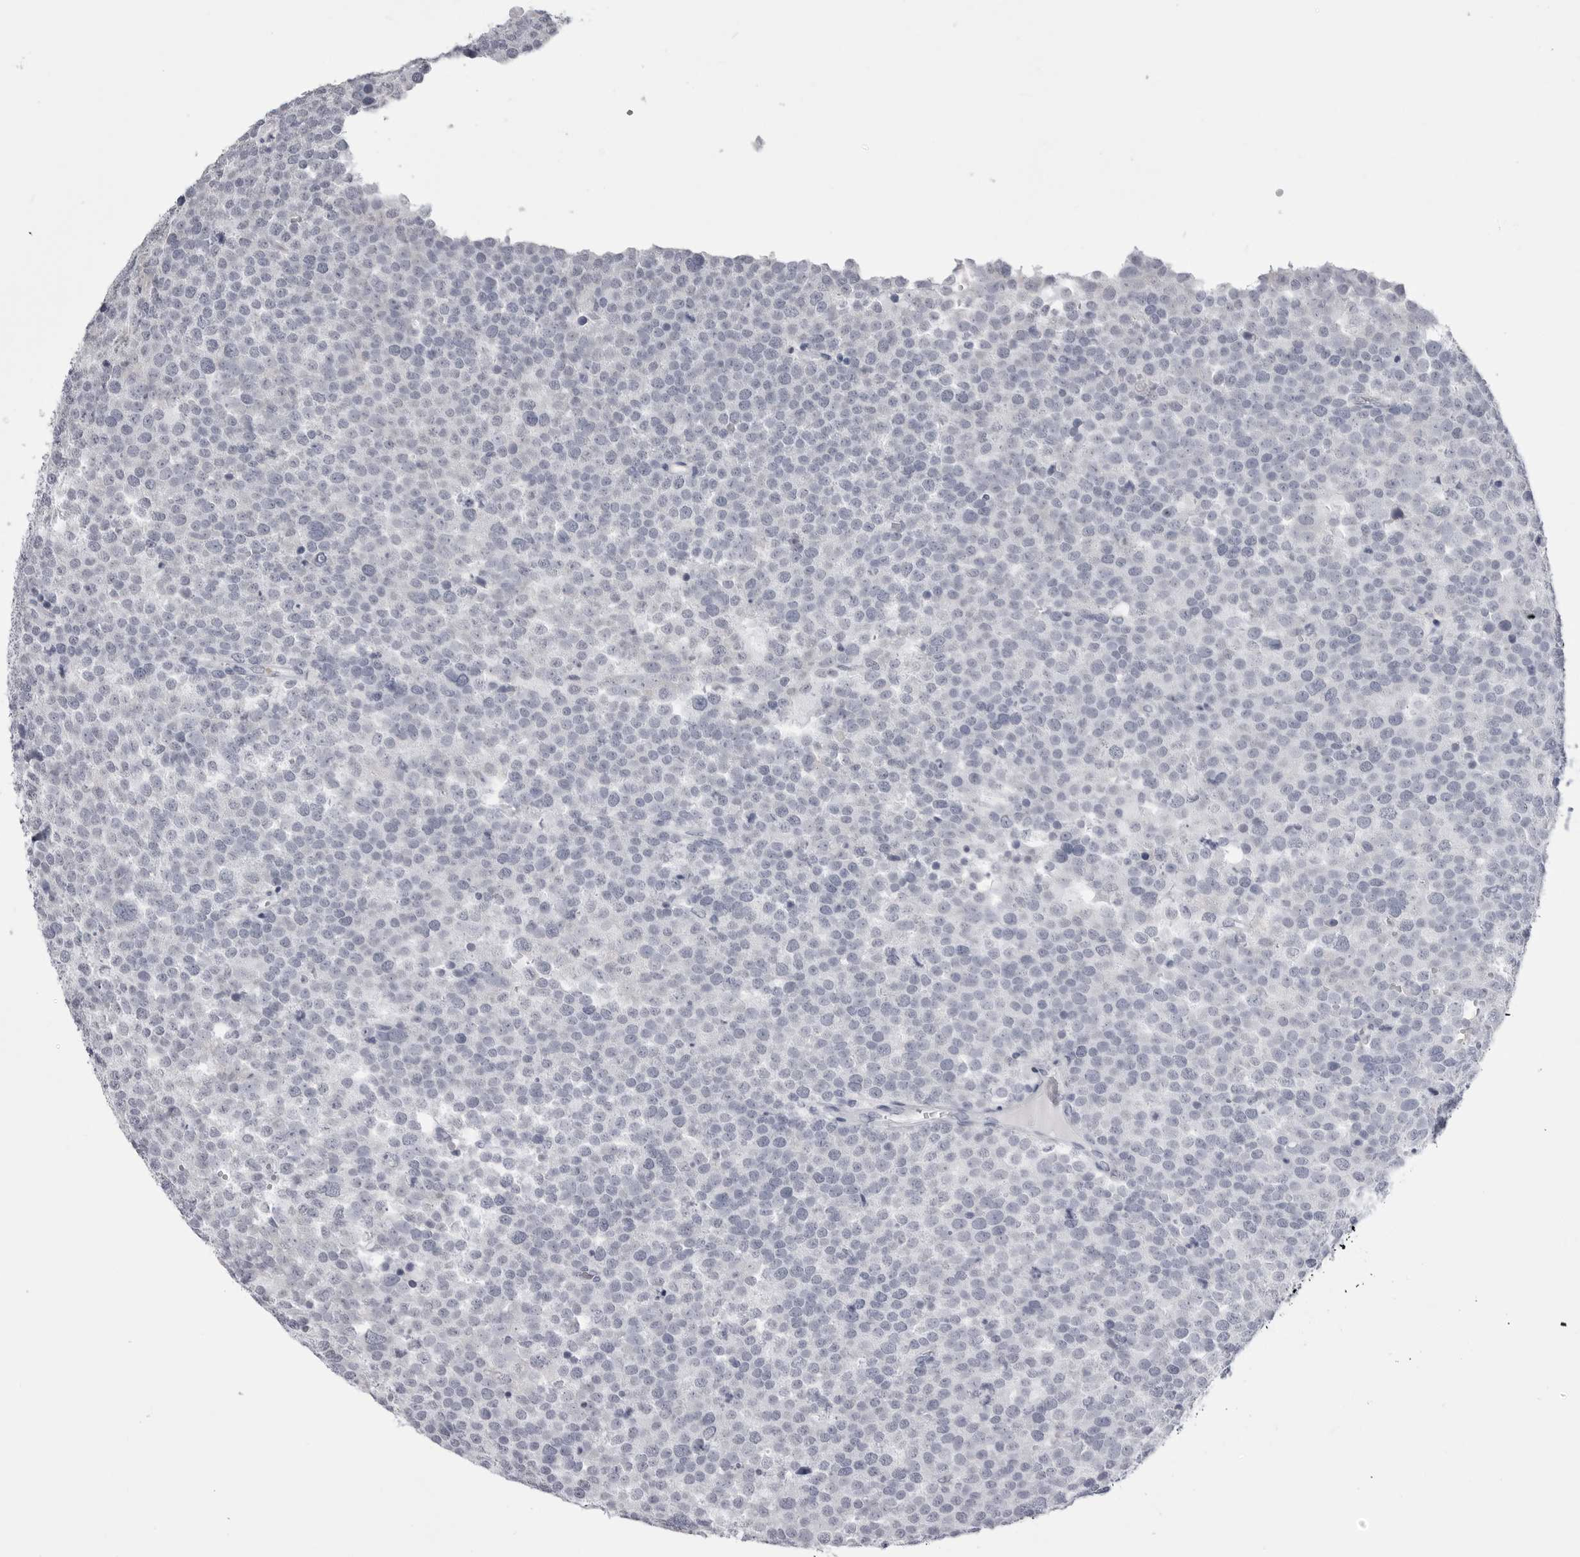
{"staining": {"intensity": "negative", "quantity": "none", "location": "none"}, "tissue": "testis cancer", "cell_type": "Tumor cells", "image_type": "cancer", "snomed": [{"axis": "morphology", "description": "Seminoma, NOS"}, {"axis": "topography", "description": "Testis"}], "caption": "Tumor cells are negative for protein expression in human seminoma (testis).", "gene": "STAP2", "patient": {"sex": "male", "age": 71}}